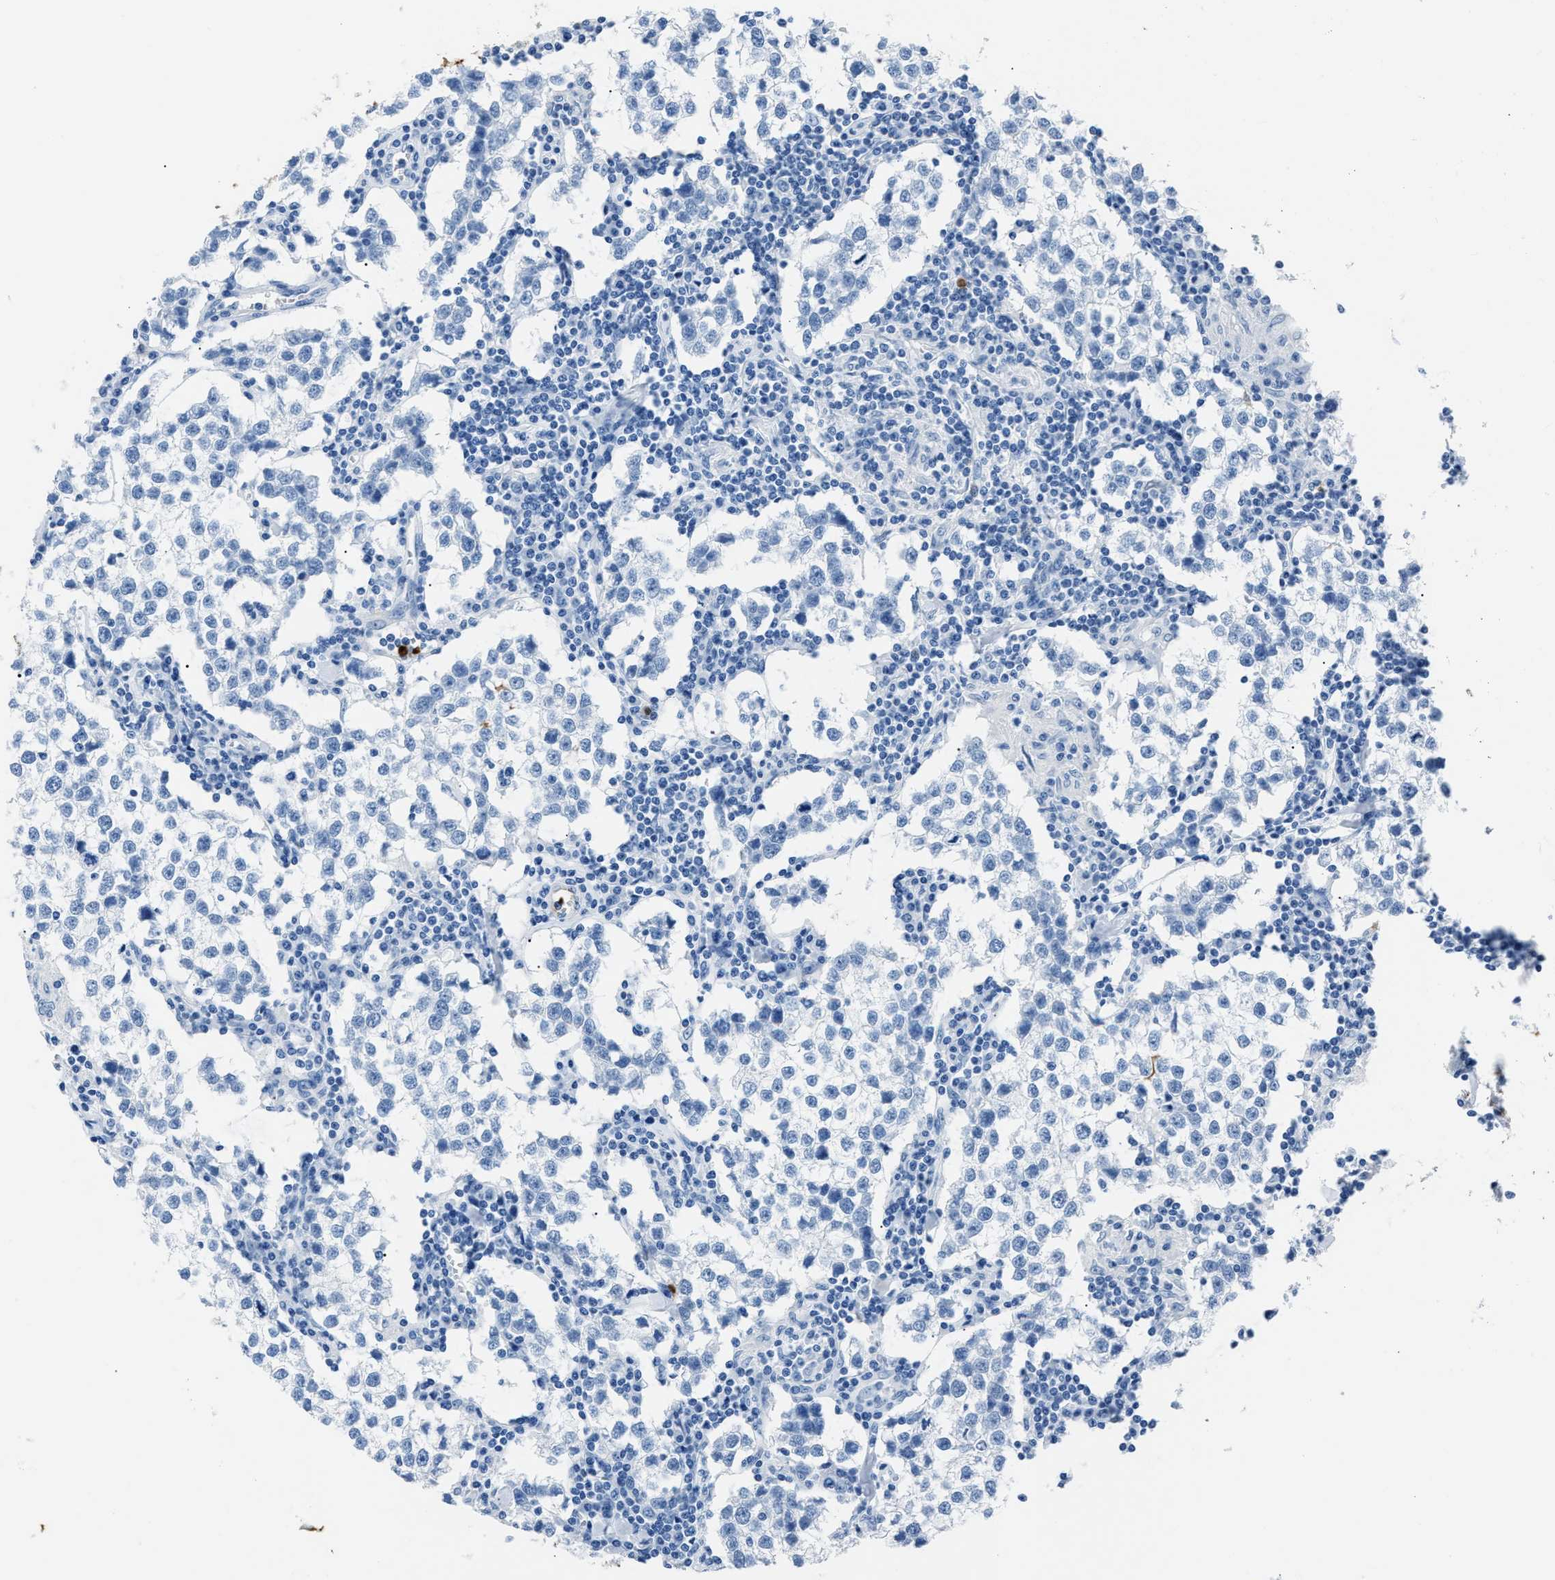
{"staining": {"intensity": "negative", "quantity": "none", "location": "none"}, "tissue": "testis cancer", "cell_type": "Tumor cells", "image_type": "cancer", "snomed": [{"axis": "morphology", "description": "Seminoma, NOS"}, {"axis": "morphology", "description": "Carcinoma, Embryonal, NOS"}, {"axis": "topography", "description": "Testis"}], "caption": "The image shows no staining of tumor cells in testis cancer.", "gene": "S100P", "patient": {"sex": "male", "age": 36}}